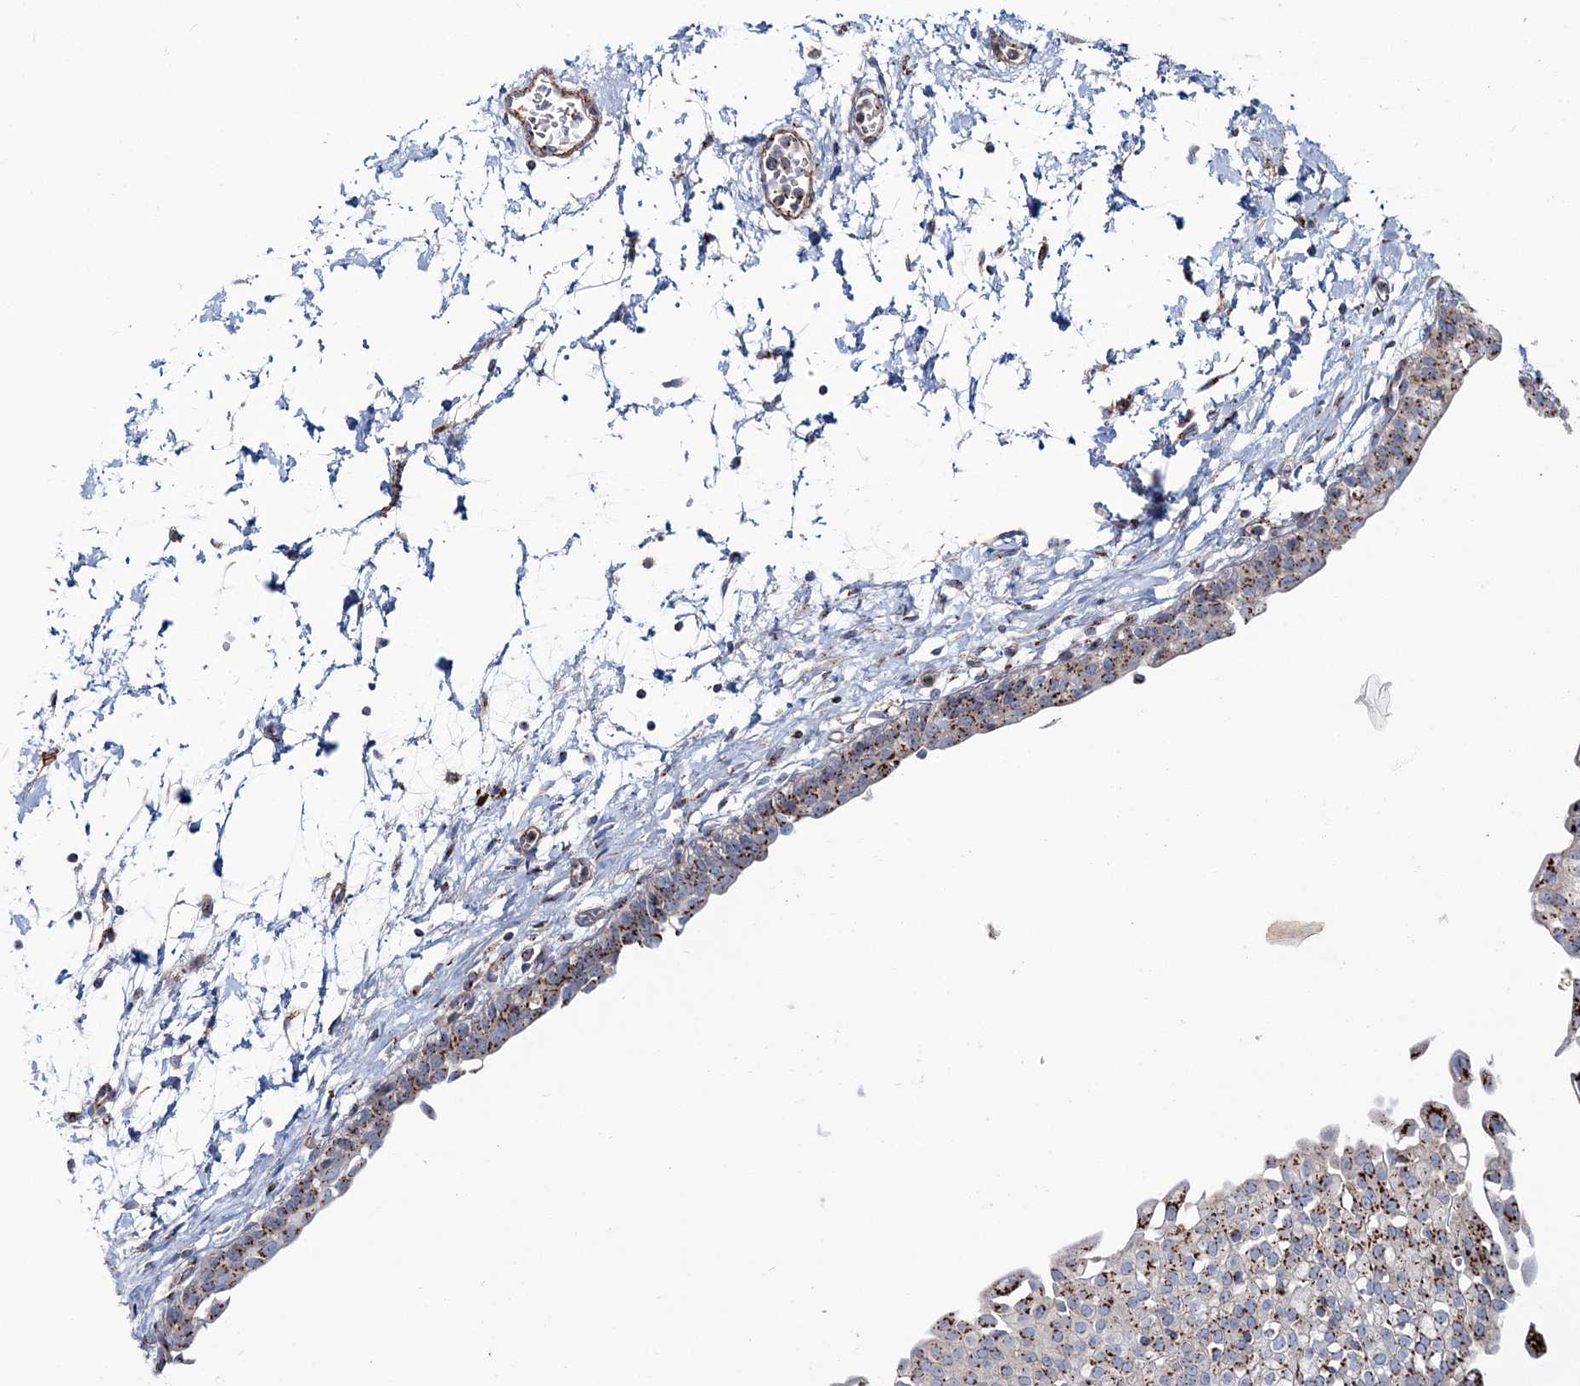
{"staining": {"intensity": "moderate", "quantity": ">75%", "location": "cytoplasmic/membranous"}, "tissue": "urinary bladder", "cell_type": "Urothelial cells", "image_type": "normal", "snomed": [{"axis": "morphology", "description": "Normal tissue, NOS"}, {"axis": "topography", "description": "Urinary bladder"}], "caption": "Urinary bladder was stained to show a protein in brown. There is medium levels of moderate cytoplasmic/membranous positivity in approximately >75% of urothelial cells. (Stains: DAB (3,3'-diaminobenzidine) in brown, nuclei in blue, Microscopy: brightfield microscopy at high magnification).", "gene": "MAN1A2", "patient": {"sex": "male", "age": 55}}